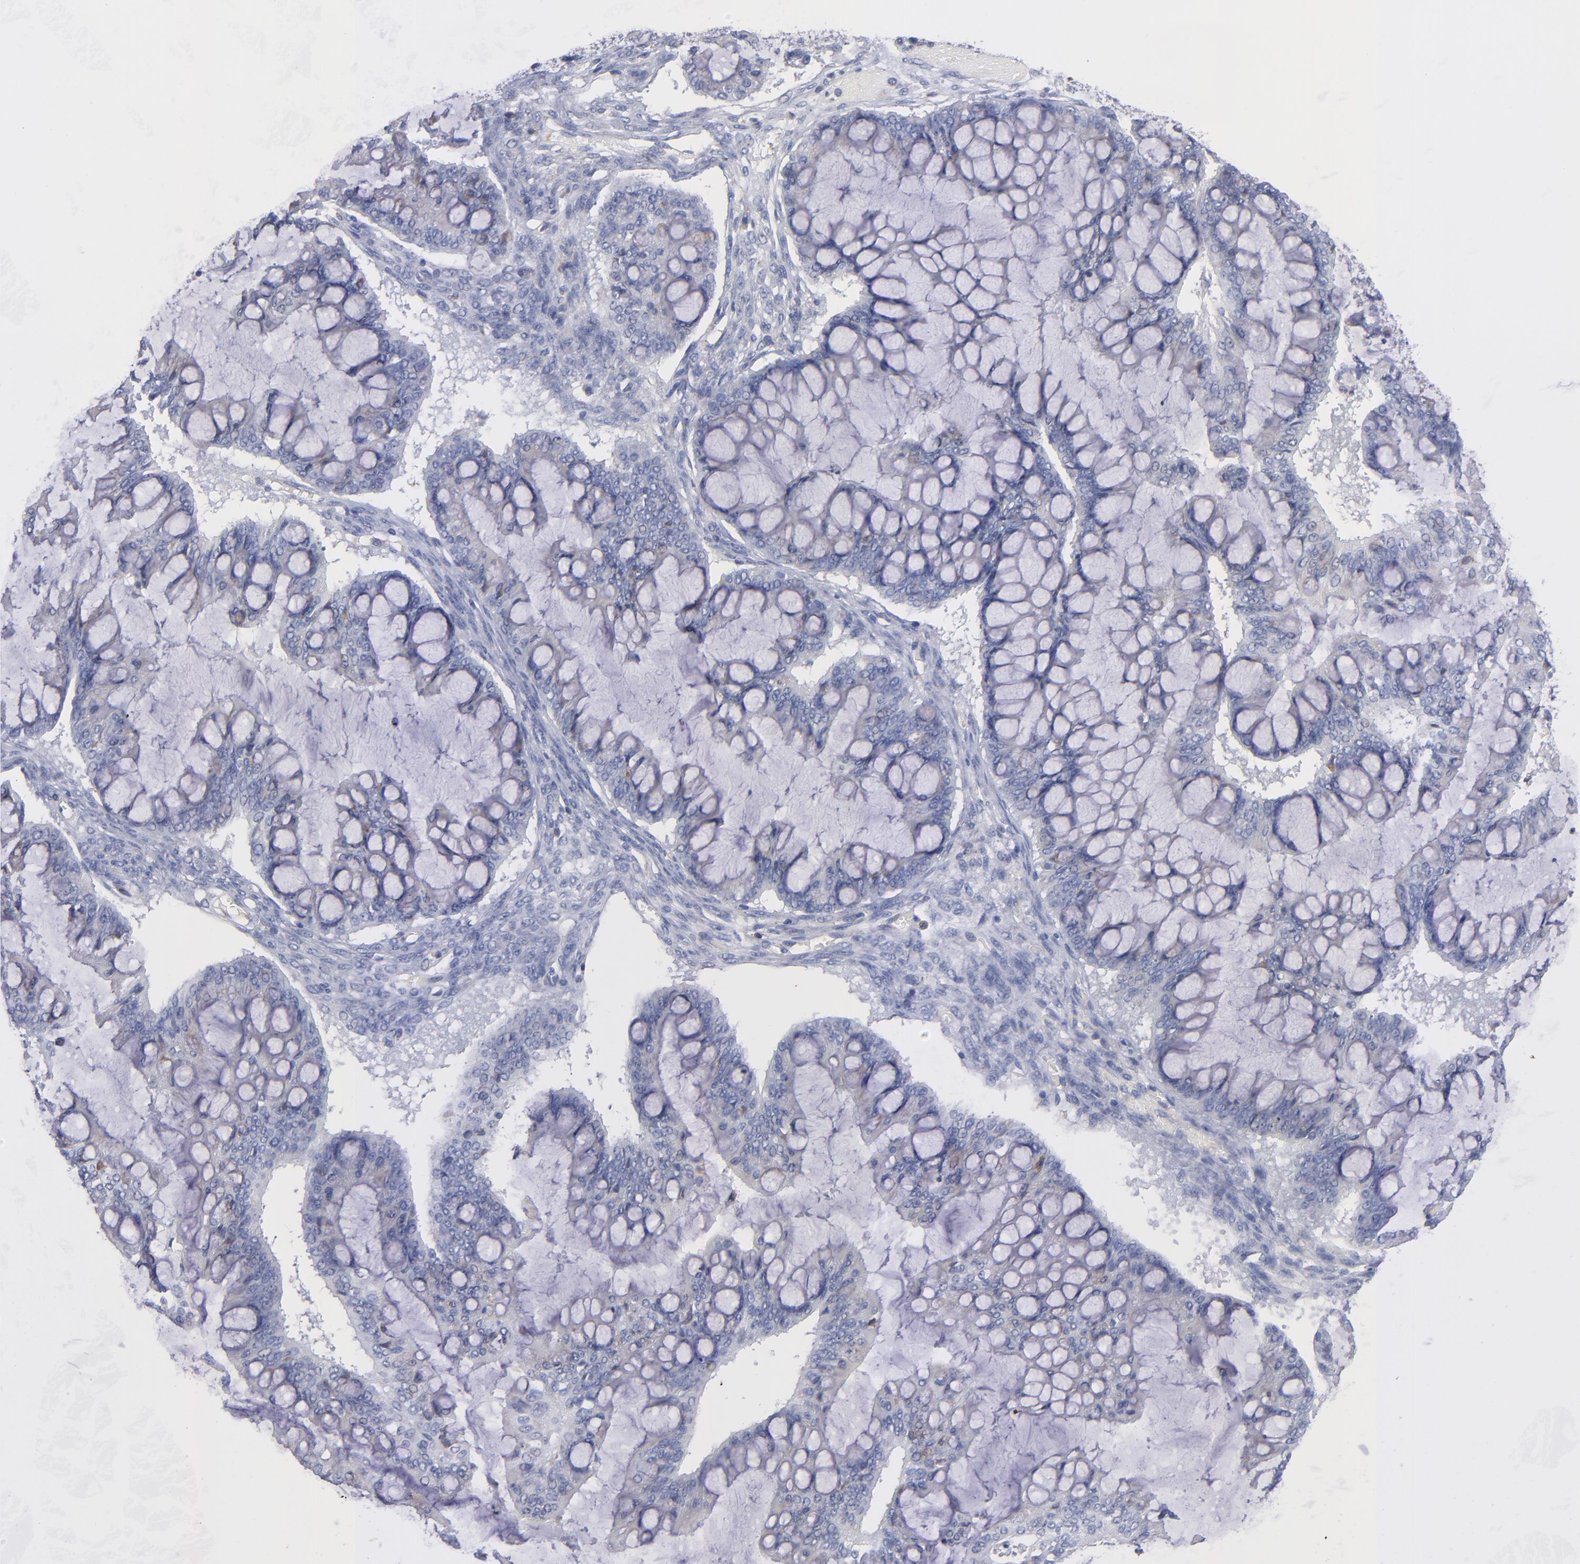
{"staining": {"intensity": "weak", "quantity": "<25%", "location": "cytoplasmic/membranous"}, "tissue": "ovarian cancer", "cell_type": "Tumor cells", "image_type": "cancer", "snomed": [{"axis": "morphology", "description": "Cystadenocarcinoma, mucinous, NOS"}, {"axis": "topography", "description": "Ovary"}], "caption": "Tumor cells are negative for brown protein staining in ovarian cancer (mucinous cystadenocarcinoma).", "gene": "MFGE8", "patient": {"sex": "female", "age": 73}}